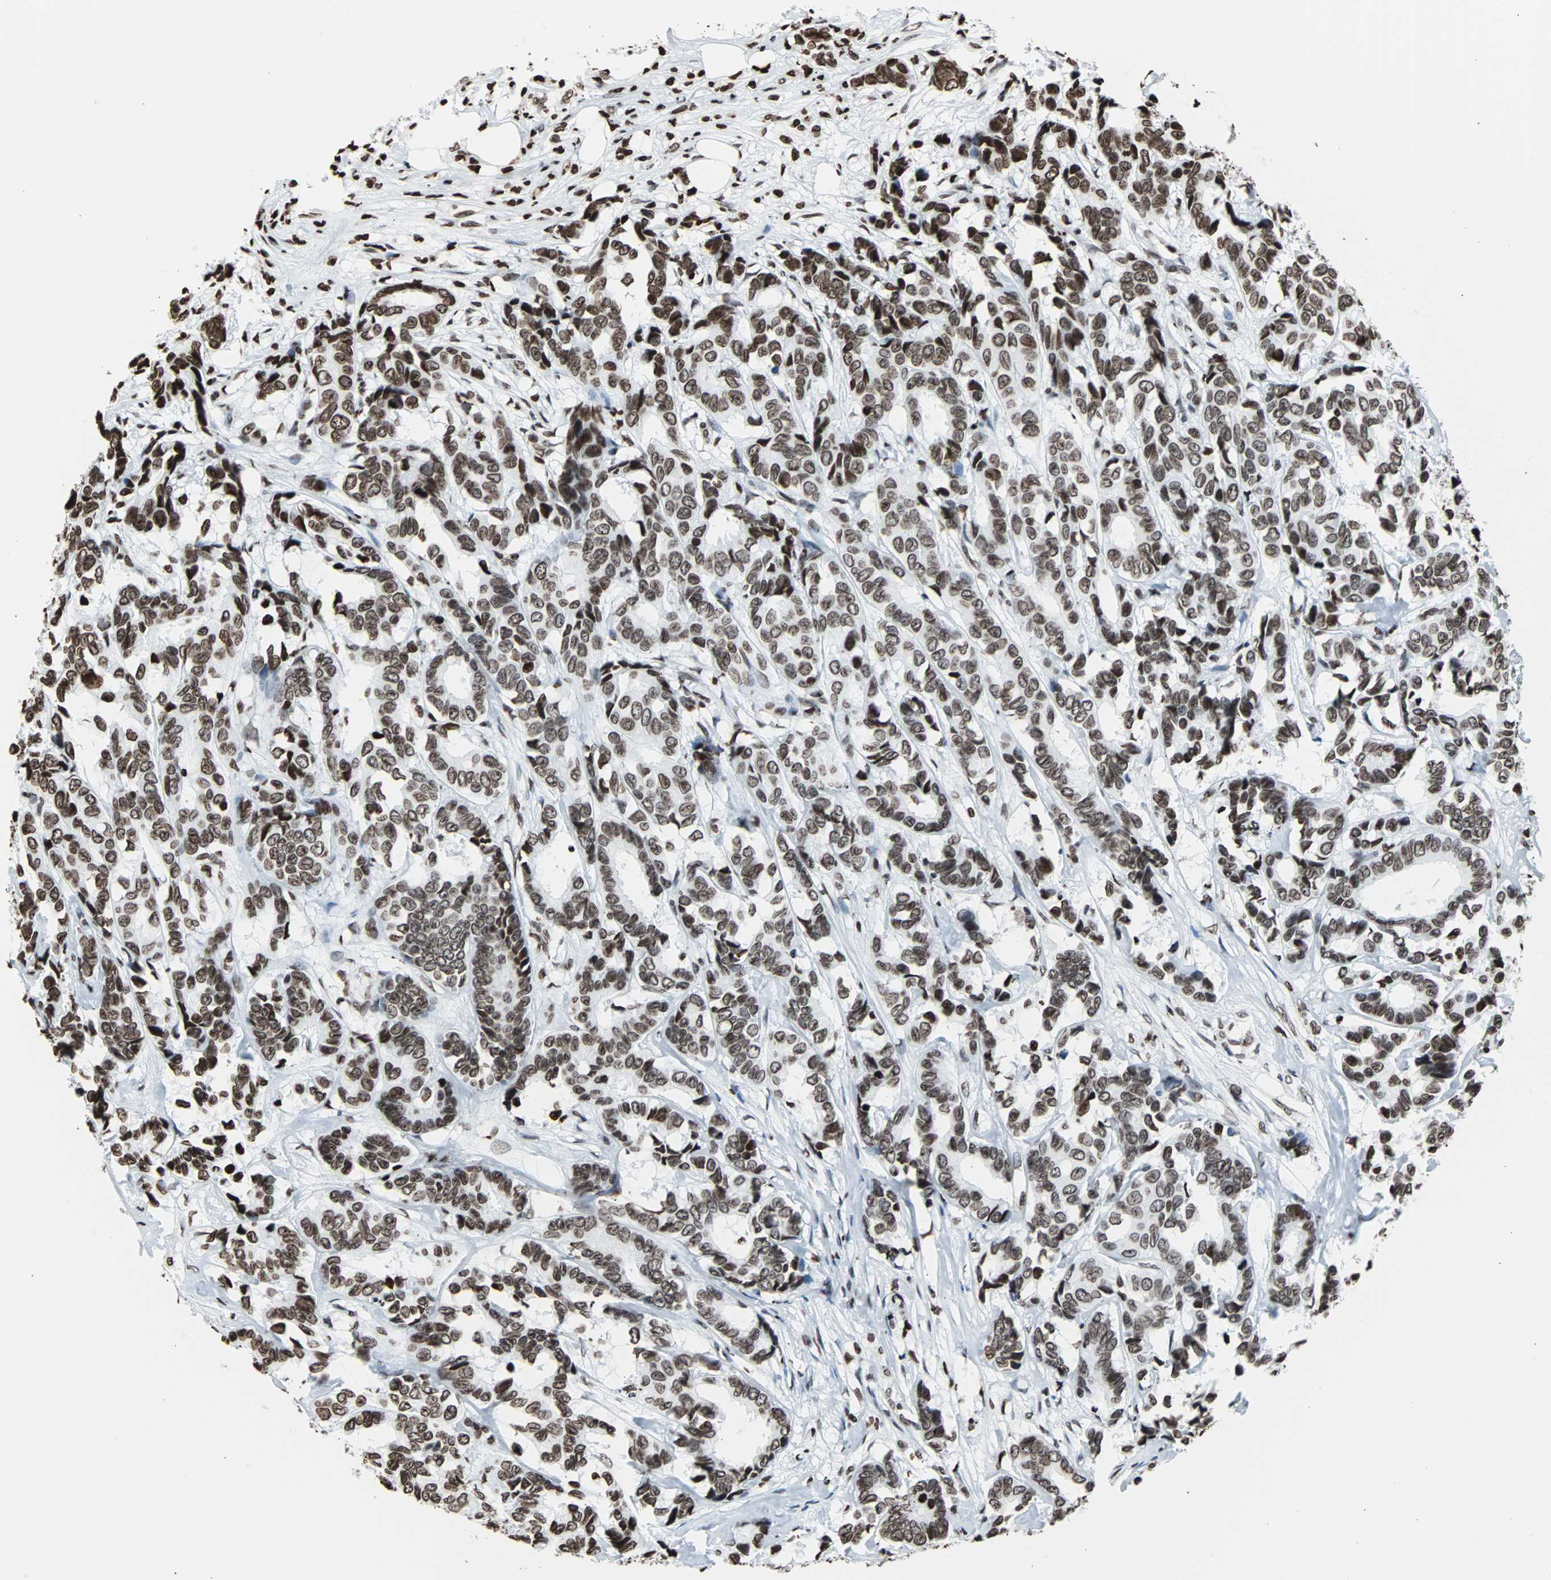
{"staining": {"intensity": "strong", "quantity": ">75%", "location": "nuclear"}, "tissue": "breast cancer", "cell_type": "Tumor cells", "image_type": "cancer", "snomed": [{"axis": "morphology", "description": "Duct carcinoma"}, {"axis": "topography", "description": "Breast"}], "caption": "IHC micrograph of breast cancer stained for a protein (brown), which demonstrates high levels of strong nuclear positivity in approximately >75% of tumor cells.", "gene": "H2BC18", "patient": {"sex": "female", "age": 87}}